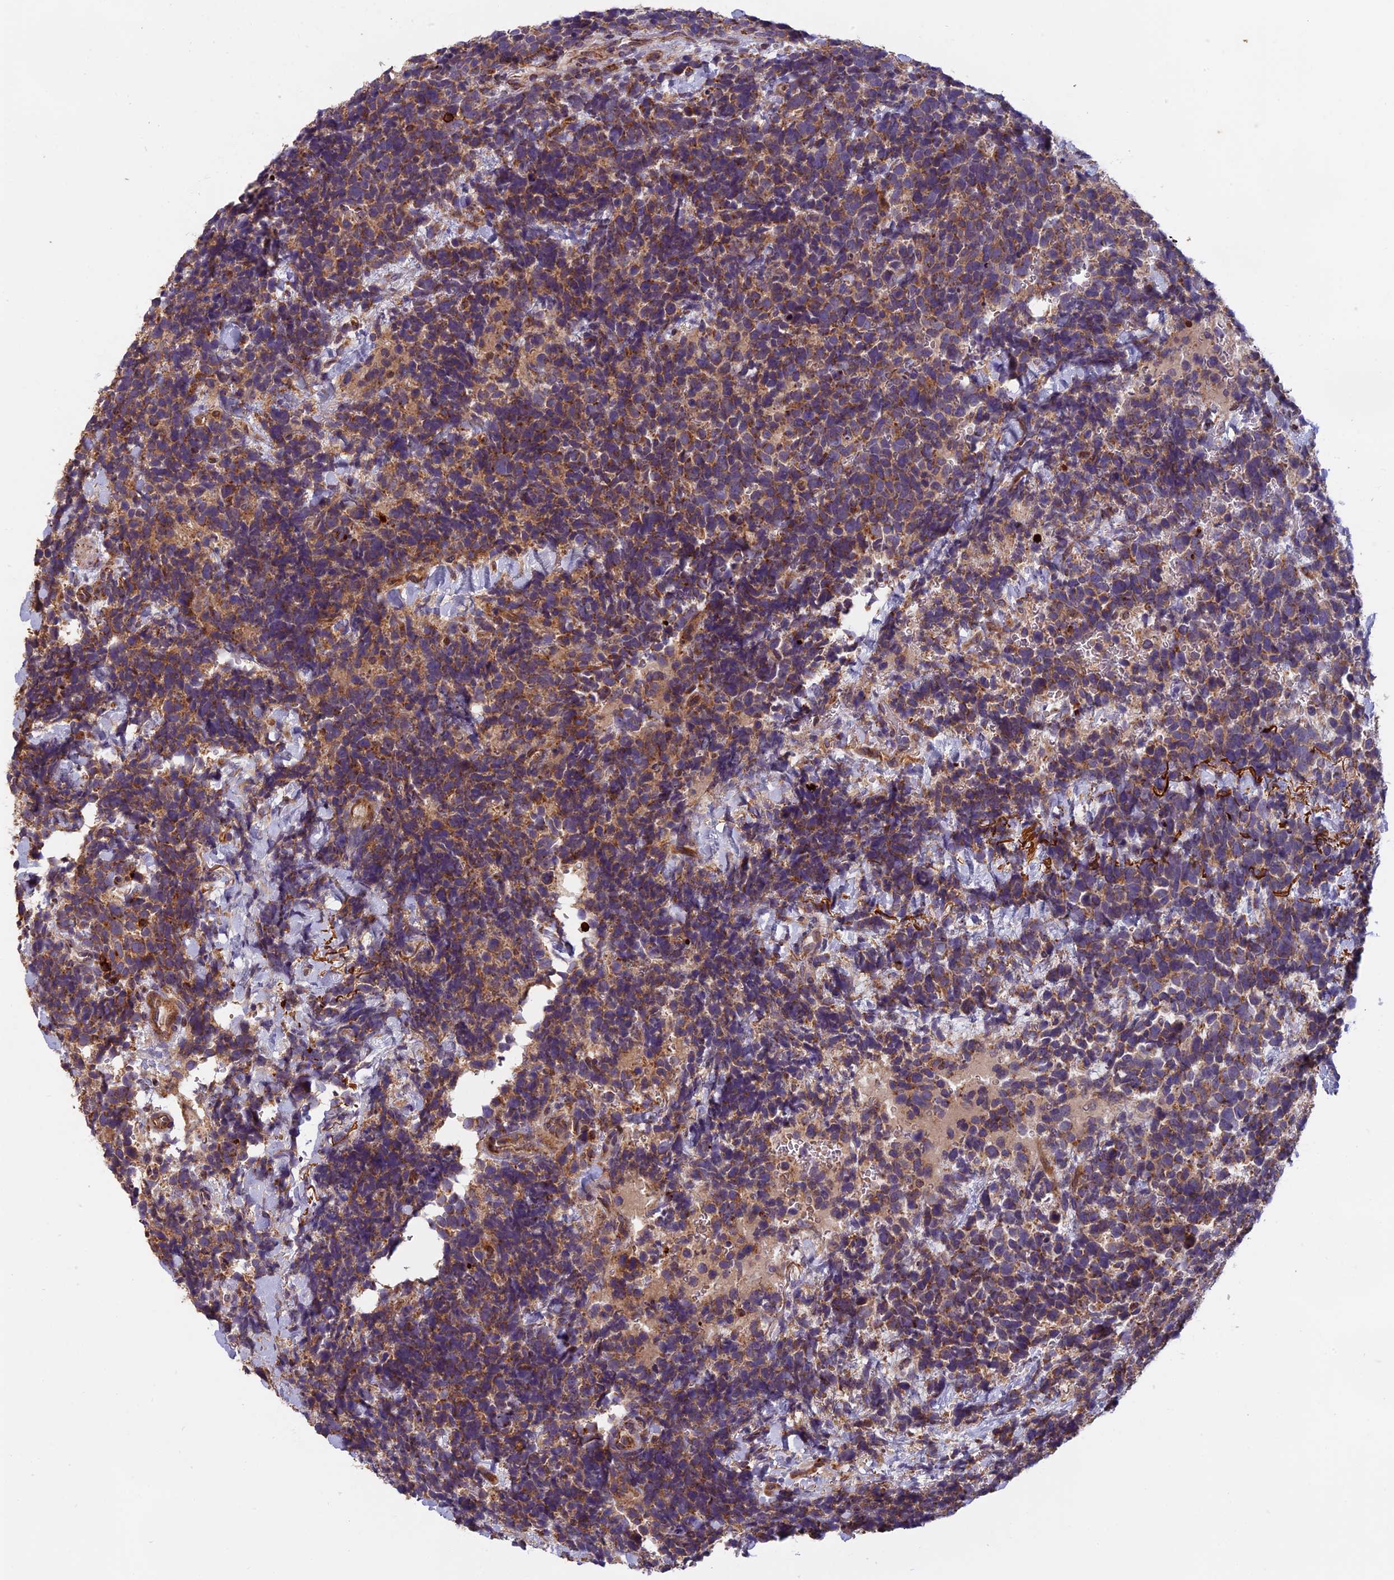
{"staining": {"intensity": "moderate", "quantity": ">75%", "location": "cytoplasmic/membranous"}, "tissue": "urothelial cancer", "cell_type": "Tumor cells", "image_type": "cancer", "snomed": [{"axis": "morphology", "description": "Urothelial carcinoma, High grade"}, {"axis": "topography", "description": "Urinary bladder"}], "caption": "Approximately >75% of tumor cells in human urothelial cancer show moderate cytoplasmic/membranous protein expression as visualized by brown immunohistochemical staining.", "gene": "EDAR", "patient": {"sex": "female", "age": 82}}